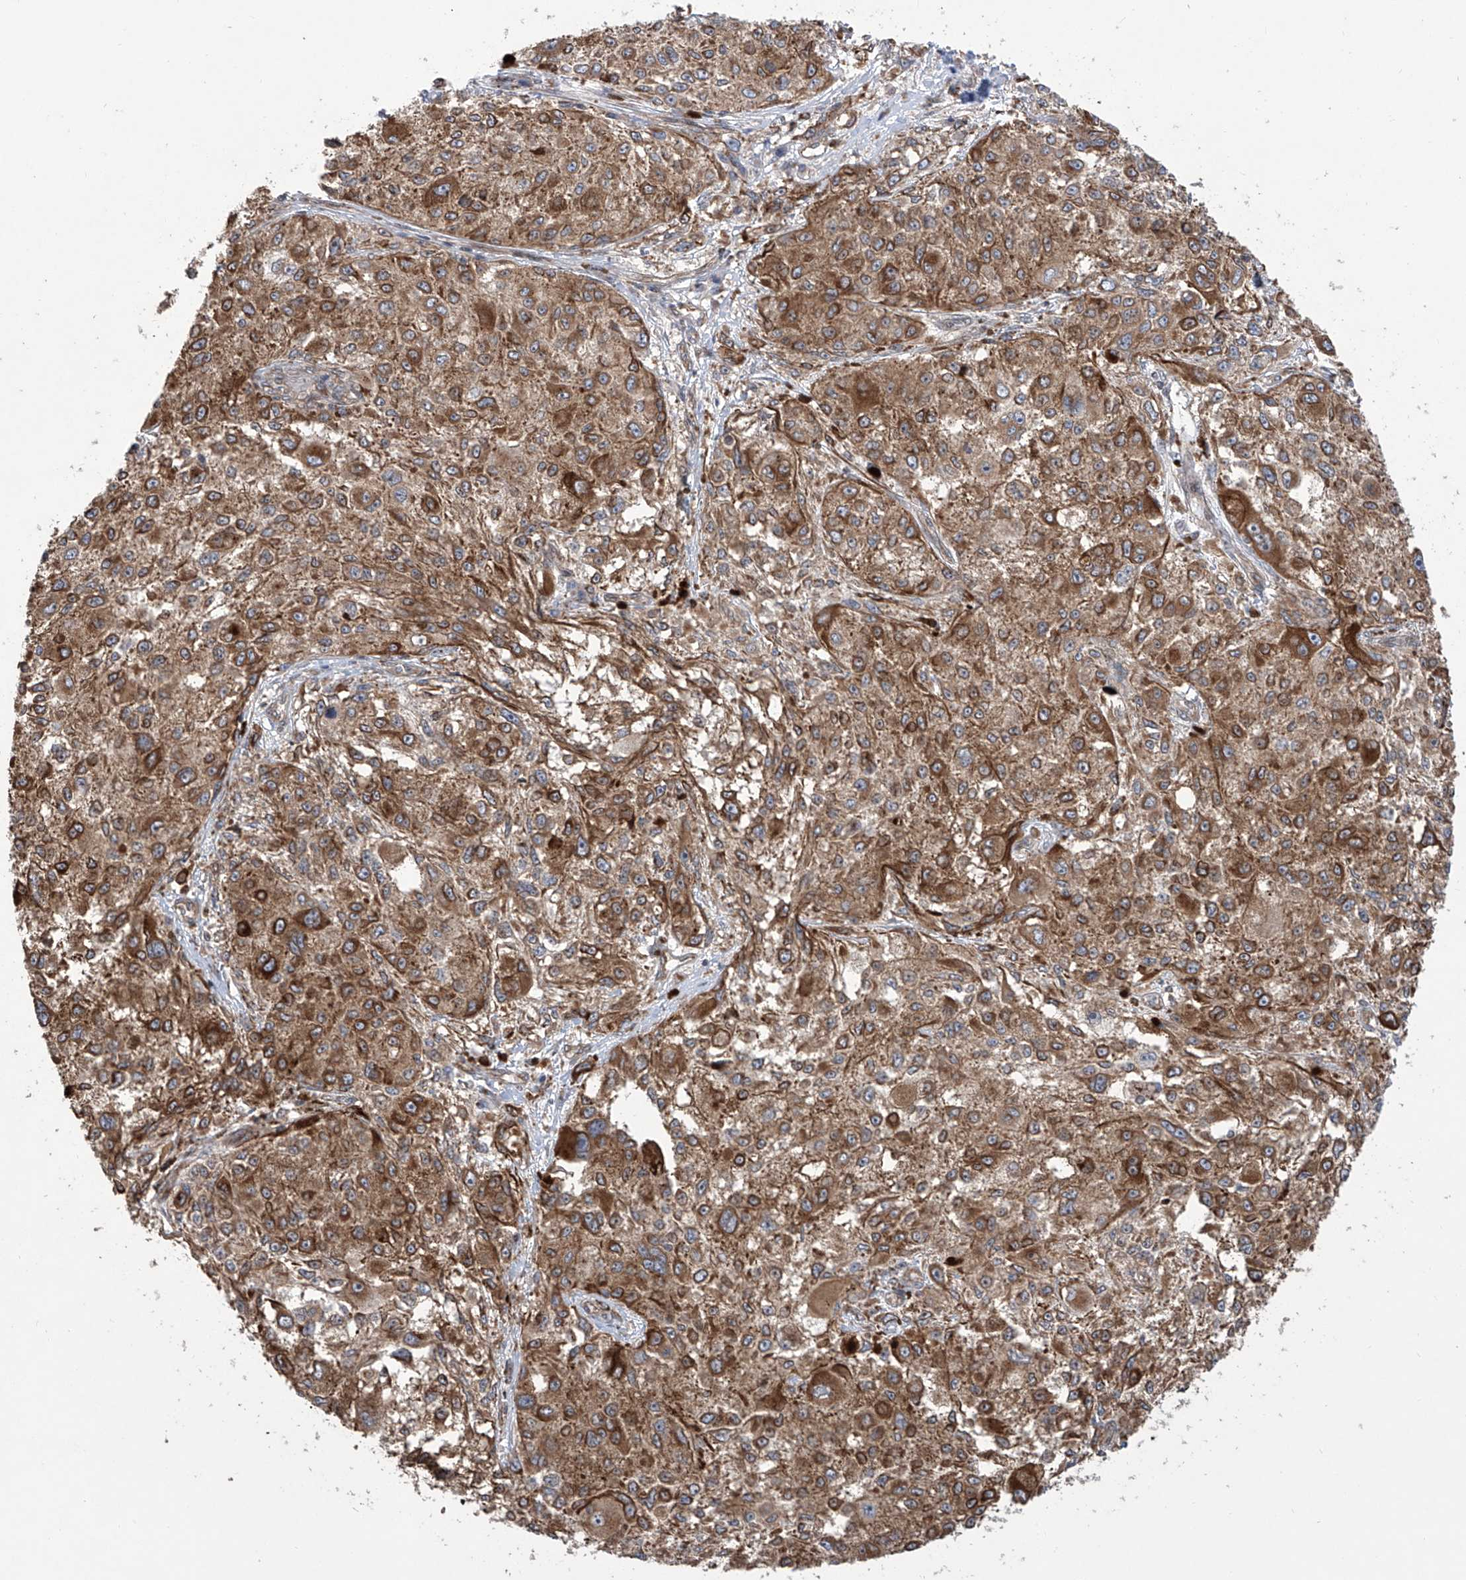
{"staining": {"intensity": "moderate", "quantity": ">75%", "location": "cytoplasmic/membranous"}, "tissue": "melanoma", "cell_type": "Tumor cells", "image_type": "cancer", "snomed": [{"axis": "morphology", "description": "Necrosis, NOS"}, {"axis": "morphology", "description": "Malignant melanoma, NOS"}, {"axis": "topography", "description": "Skin"}], "caption": "A brown stain labels moderate cytoplasmic/membranous staining of a protein in malignant melanoma tumor cells.", "gene": "APAF1", "patient": {"sex": "female", "age": 87}}